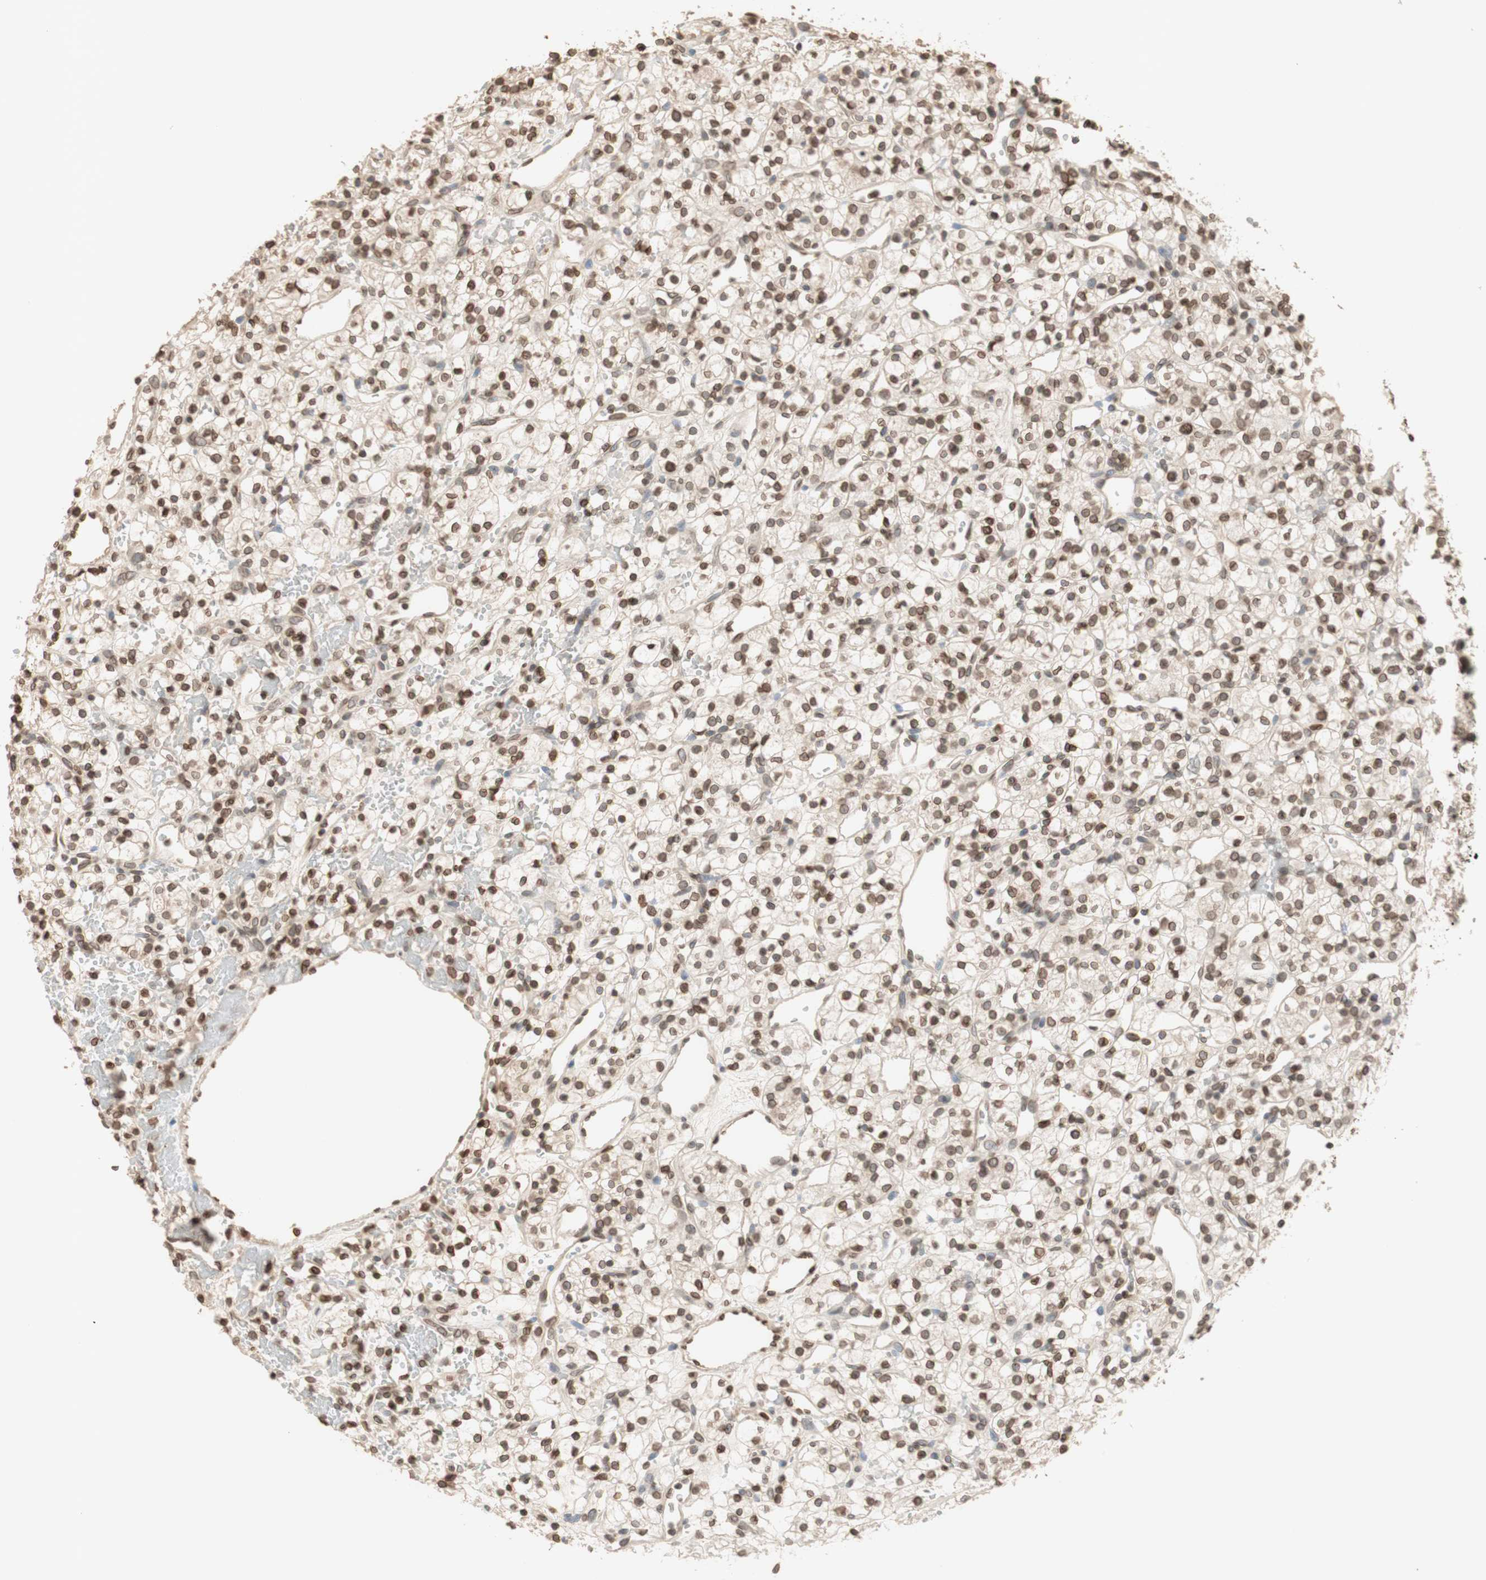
{"staining": {"intensity": "moderate", "quantity": ">75%", "location": "nuclear"}, "tissue": "renal cancer", "cell_type": "Tumor cells", "image_type": "cancer", "snomed": [{"axis": "morphology", "description": "Adenocarcinoma, NOS"}, {"axis": "topography", "description": "Kidney"}], "caption": "Protein analysis of renal cancer tissue shows moderate nuclear expression in about >75% of tumor cells. (DAB IHC, brown staining for protein, blue staining for nuclei).", "gene": "TMPO", "patient": {"sex": "female", "age": 60}}